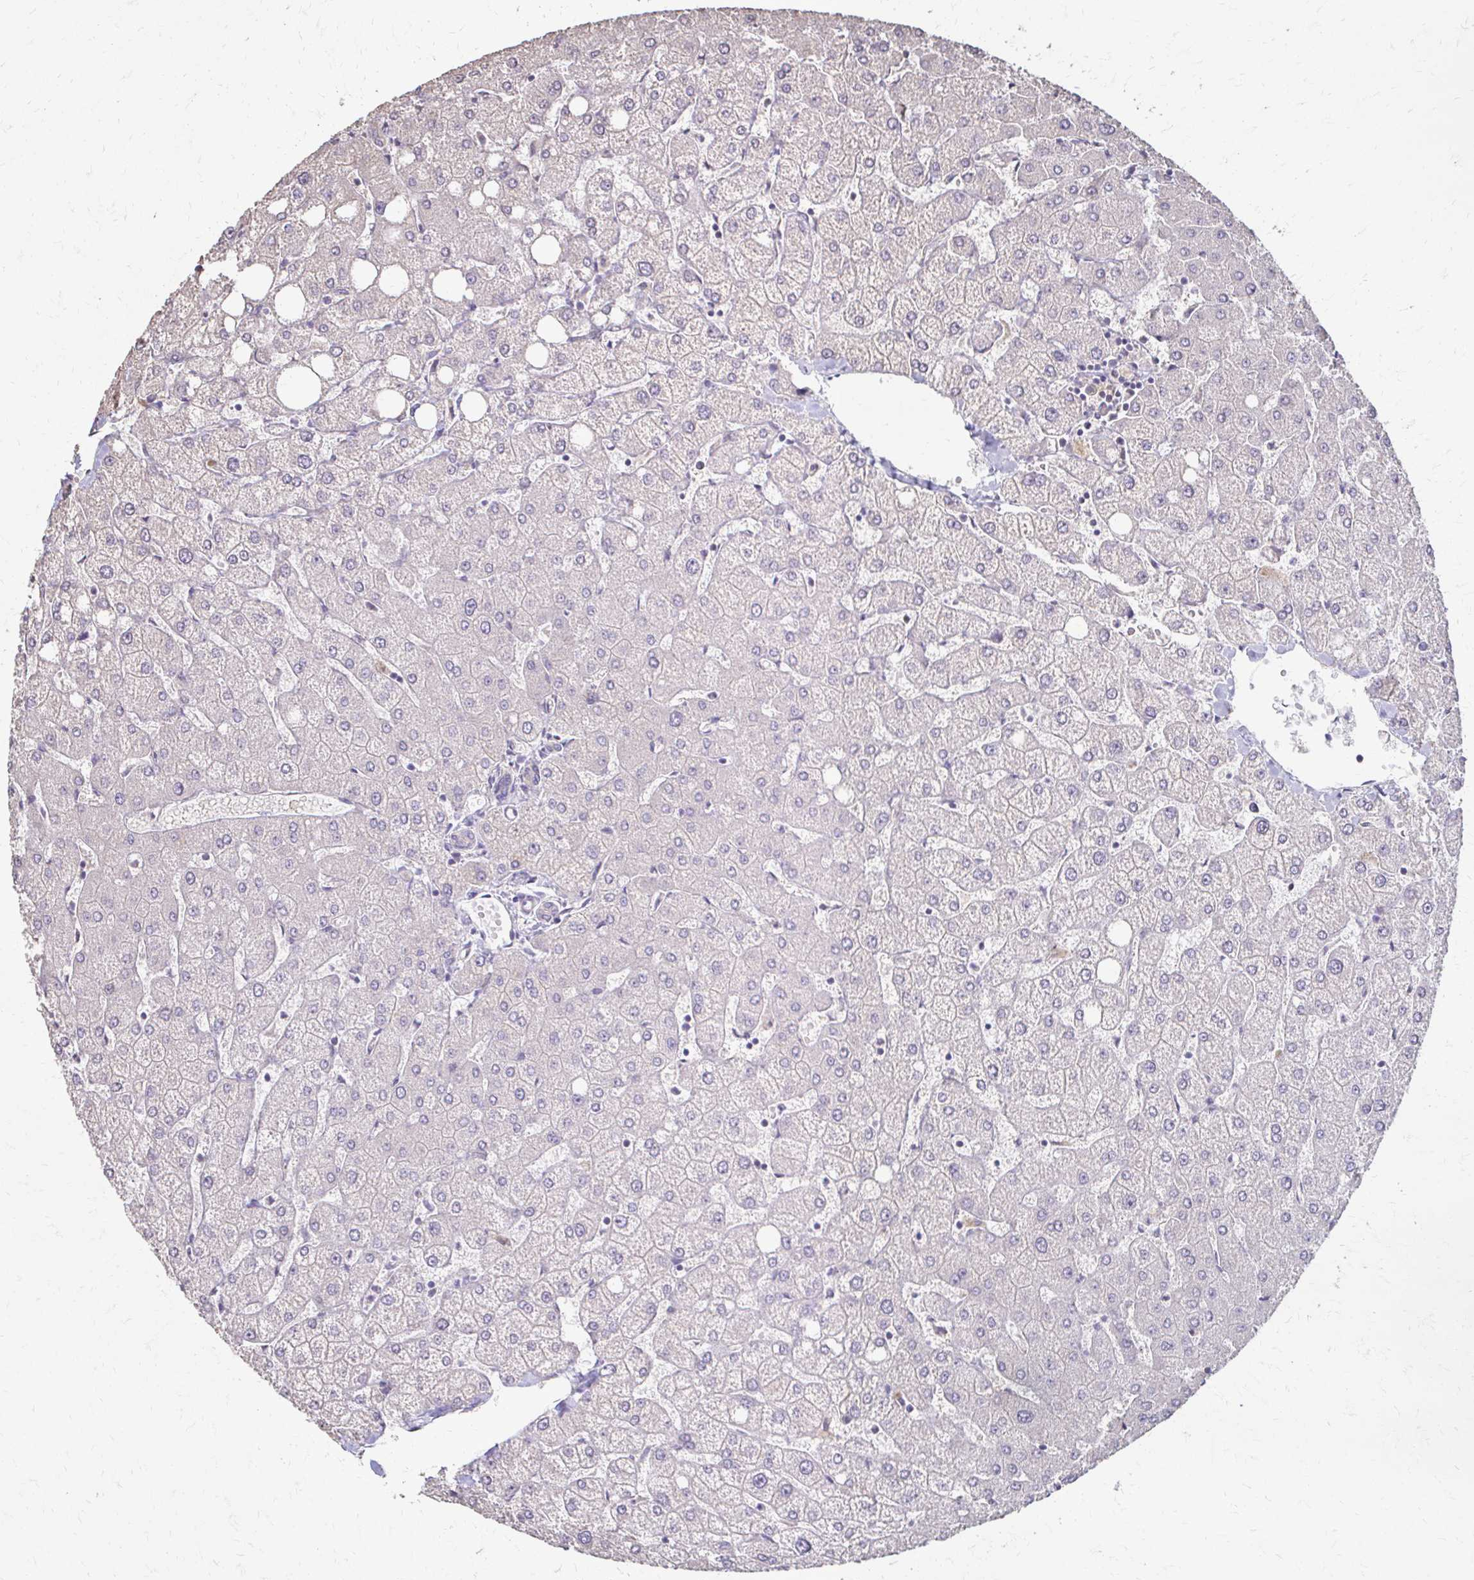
{"staining": {"intensity": "negative", "quantity": "none", "location": "none"}, "tissue": "liver", "cell_type": "Cholangiocytes", "image_type": "normal", "snomed": [{"axis": "morphology", "description": "Normal tissue, NOS"}, {"axis": "topography", "description": "Liver"}], "caption": "The histopathology image exhibits no significant staining in cholangiocytes of liver. (Brightfield microscopy of DAB immunohistochemistry at high magnification).", "gene": "IL18BP", "patient": {"sex": "female", "age": 54}}